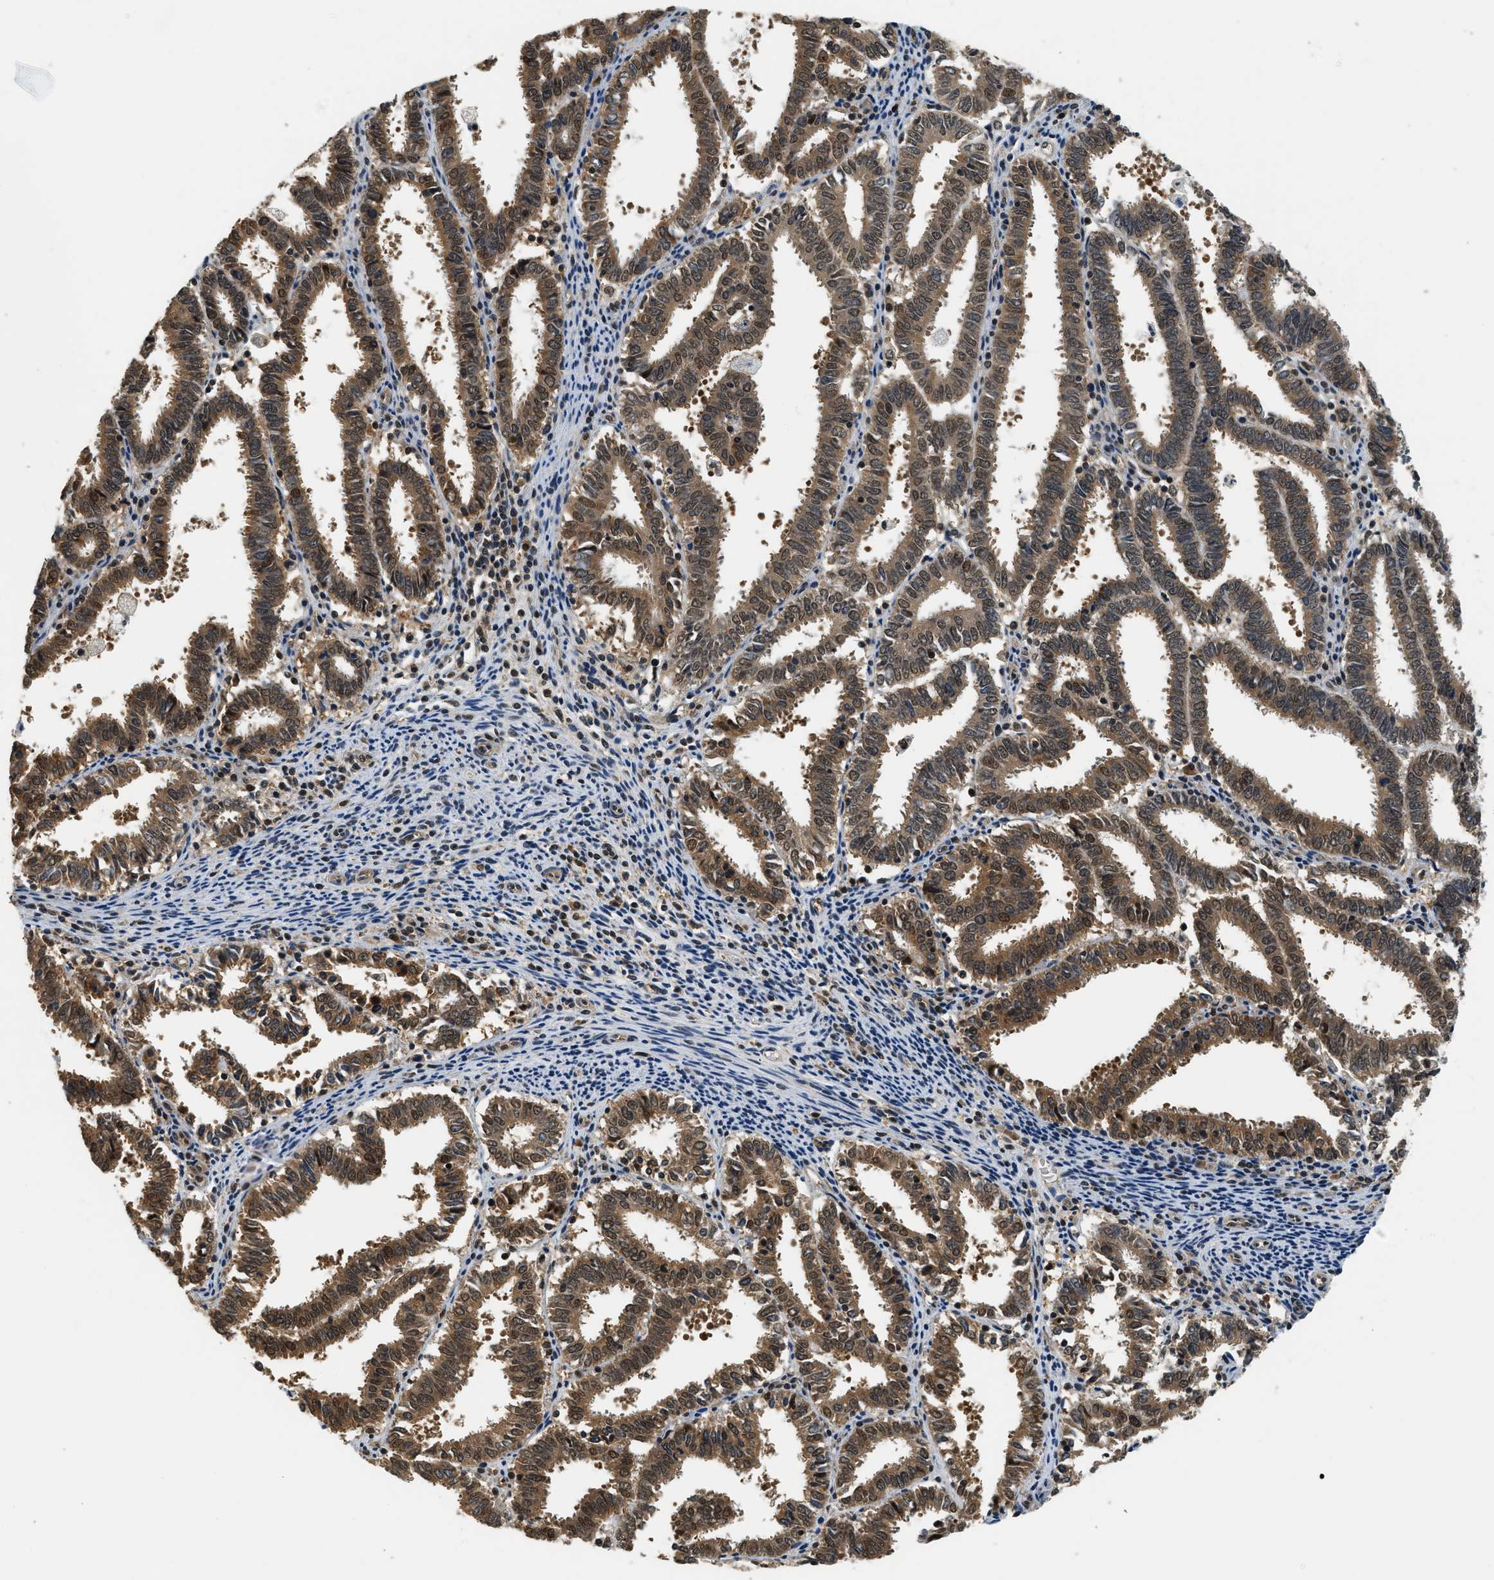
{"staining": {"intensity": "moderate", "quantity": ">75%", "location": "cytoplasmic/membranous,nuclear"}, "tissue": "endometrial cancer", "cell_type": "Tumor cells", "image_type": "cancer", "snomed": [{"axis": "morphology", "description": "Adenocarcinoma, NOS"}, {"axis": "topography", "description": "Uterus"}], "caption": "About >75% of tumor cells in endometrial adenocarcinoma display moderate cytoplasmic/membranous and nuclear protein expression as visualized by brown immunohistochemical staining.", "gene": "PSMD3", "patient": {"sex": "female", "age": 83}}